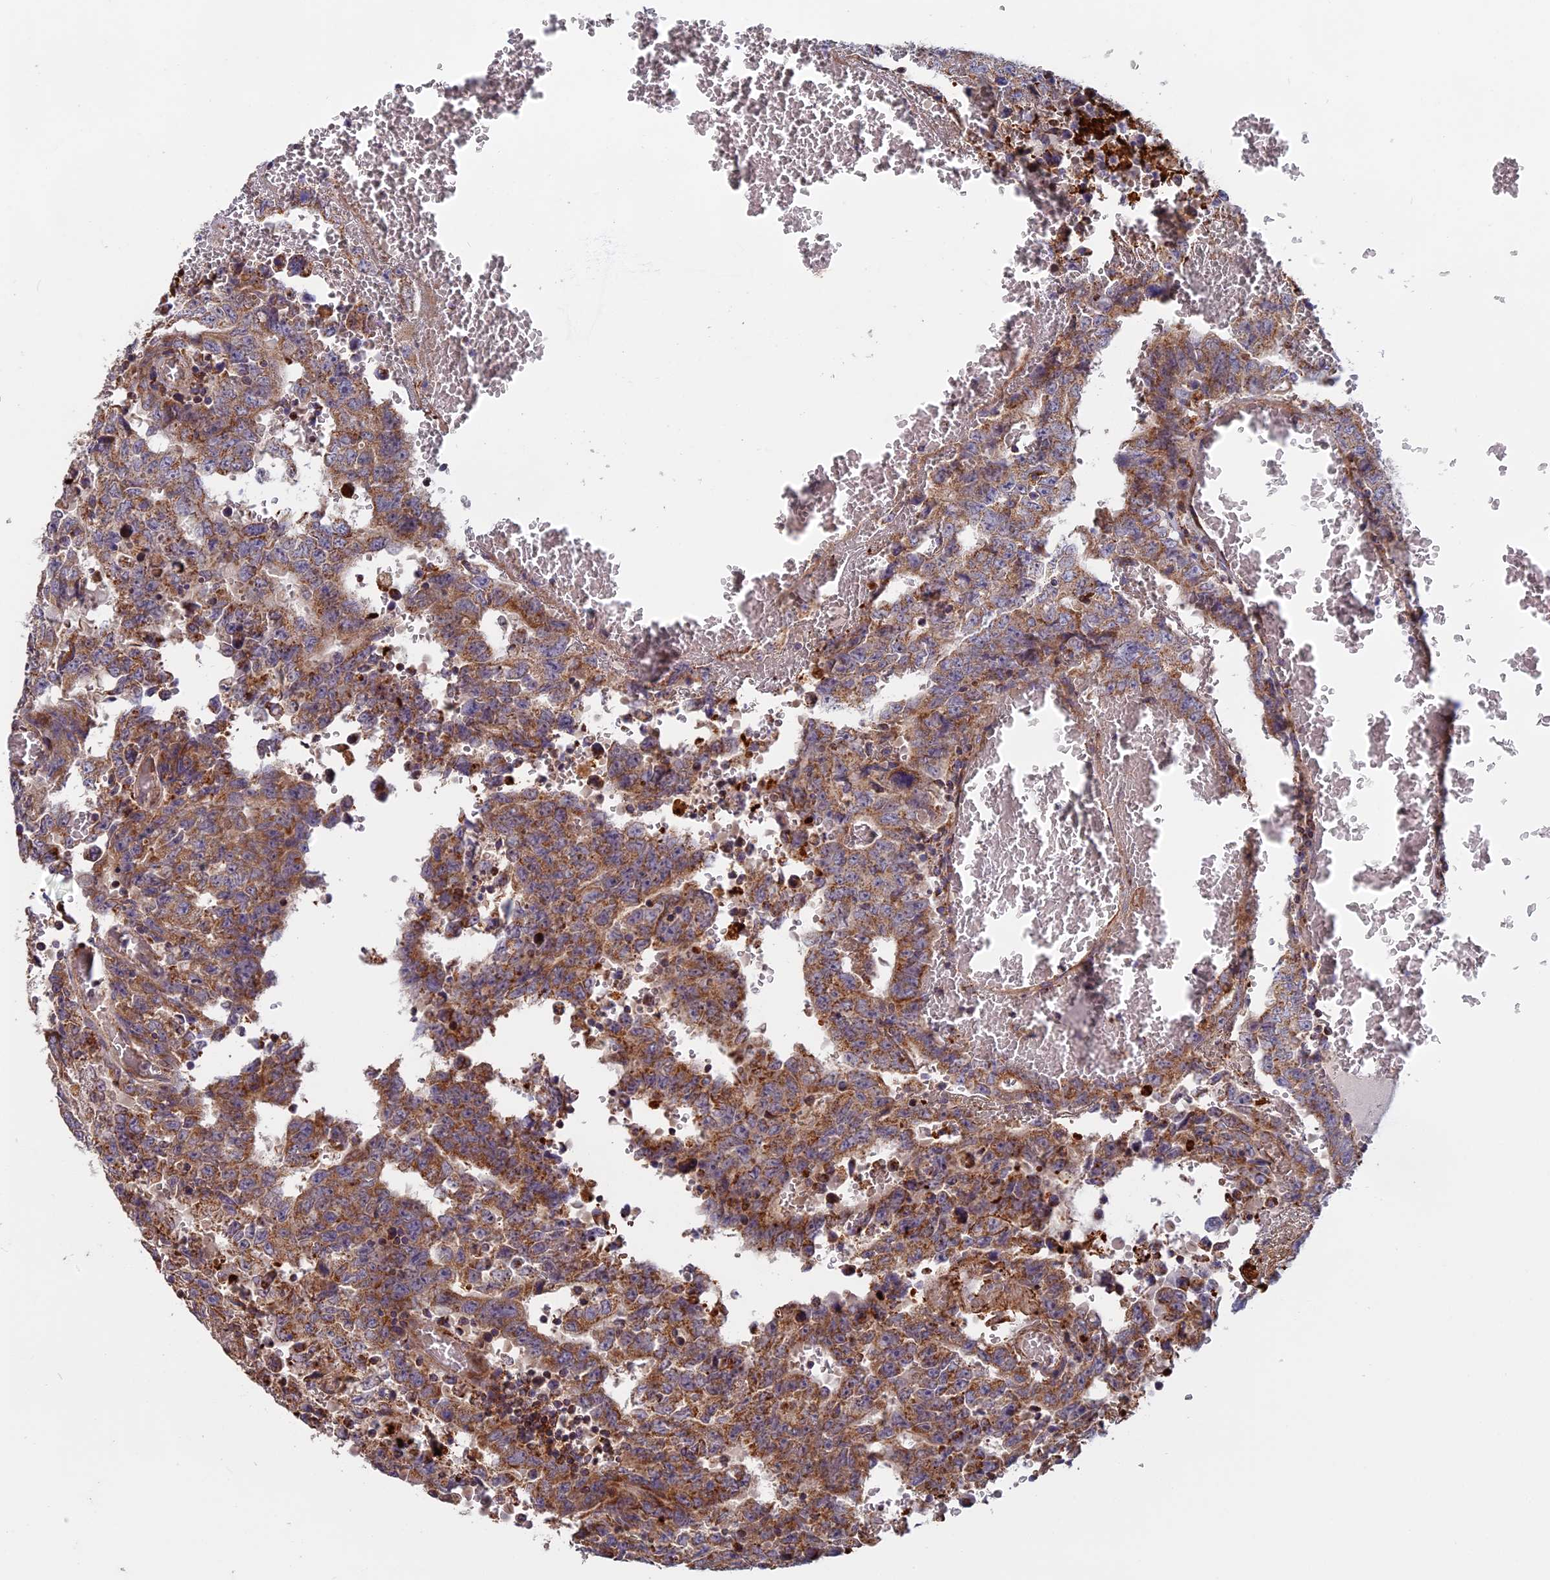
{"staining": {"intensity": "moderate", "quantity": ">75%", "location": "cytoplasmic/membranous"}, "tissue": "testis cancer", "cell_type": "Tumor cells", "image_type": "cancer", "snomed": [{"axis": "morphology", "description": "Carcinoma, Embryonal, NOS"}, {"axis": "topography", "description": "Testis"}], "caption": "Tumor cells display medium levels of moderate cytoplasmic/membranous staining in approximately >75% of cells in human embryonal carcinoma (testis). (DAB IHC, brown staining for protein, blue staining for nuclei).", "gene": "EDAR", "patient": {"sex": "male", "age": 26}}